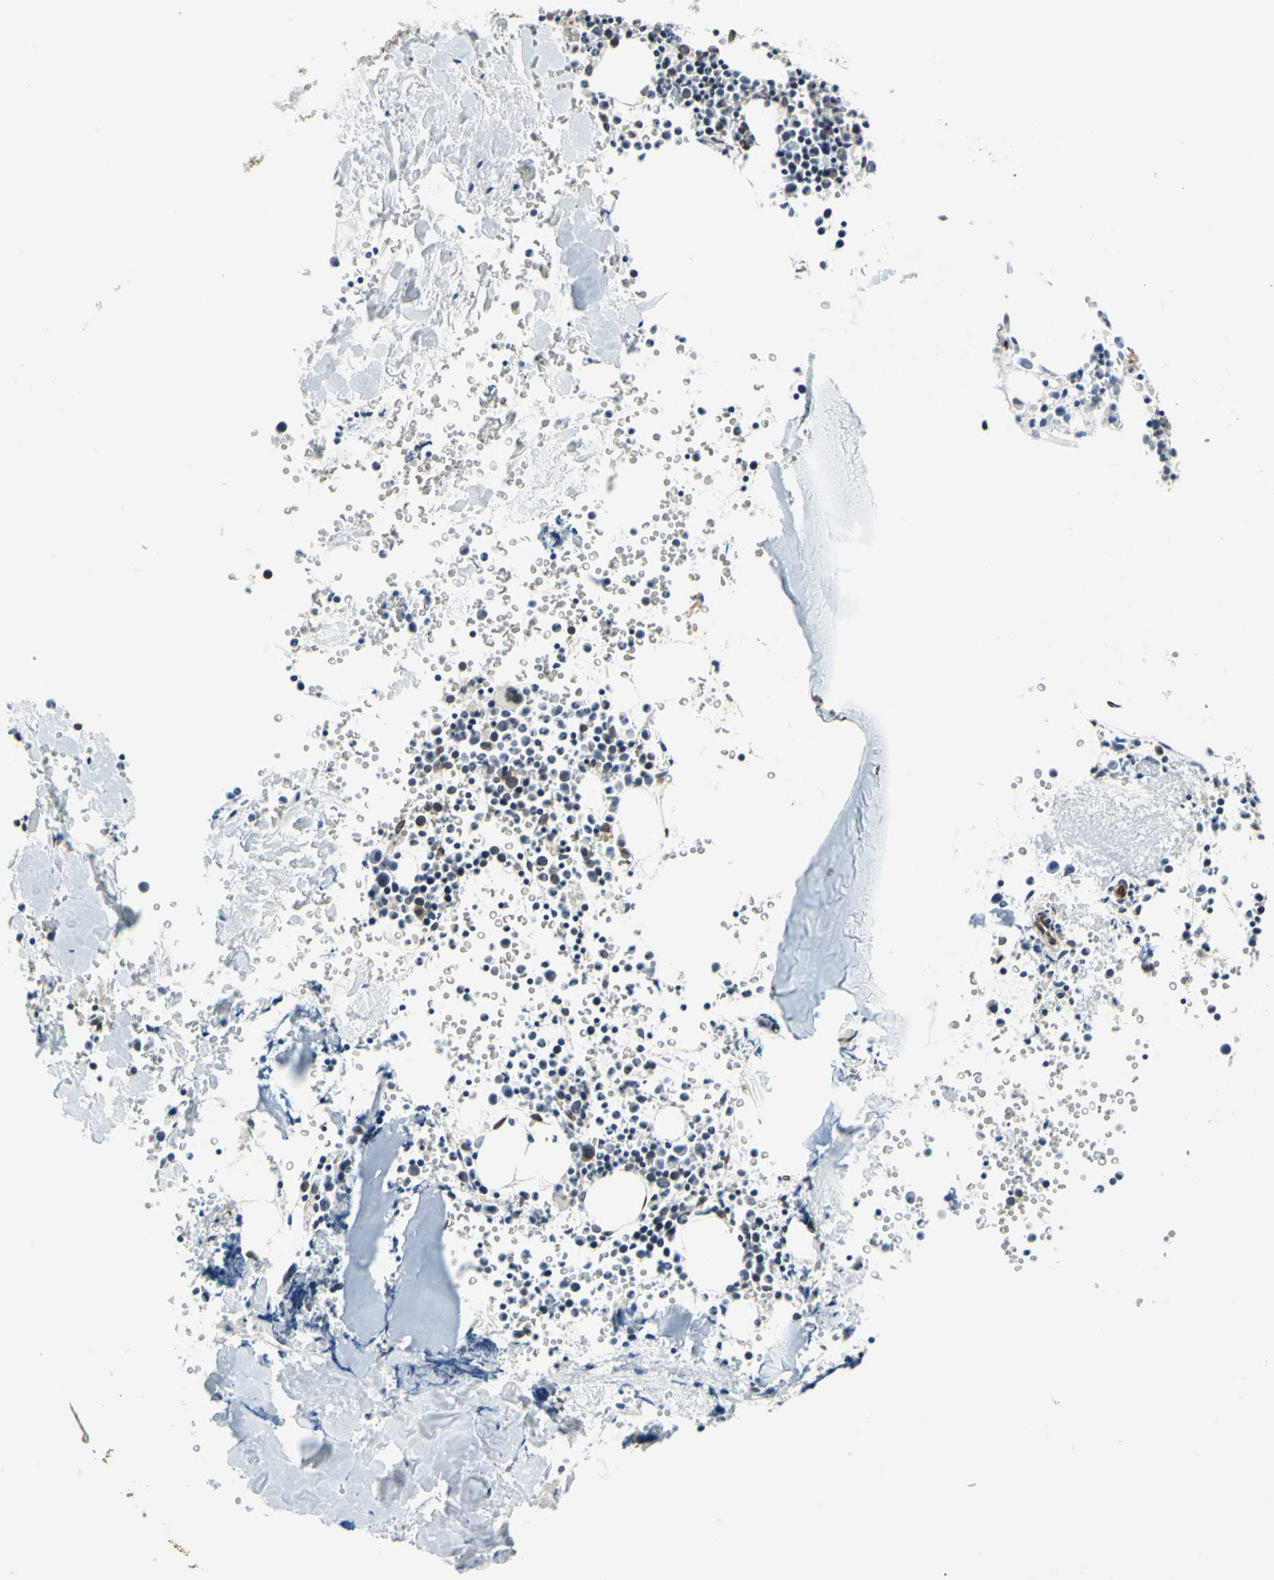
{"staining": {"intensity": "moderate", "quantity": "<25%", "location": "cytoplasmic/membranous,nuclear"}, "tissue": "bone marrow", "cell_type": "Hematopoietic cells", "image_type": "normal", "snomed": [{"axis": "morphology", "description": "Normal tissue, NOS"}, {"axis": "morphology", "description": "Inflammation, NOS"}, {"axis": "topography", "description": "Bone marrow"}], "caption": "Protein staining exhibits moderate cytoplasmic/membranous,nuclear positivity in approximately <25% of hematopoietic cells in benign bone marrow. The staining was performed using DAB (3,3'-diaminobenzidine) to visualize the protein expression in brown, while the nuclei were stained in blue with hematoxylin (Magnification: 20x).", "gene": "SUN1", "patient": {"sex": "female", "age": 17}}